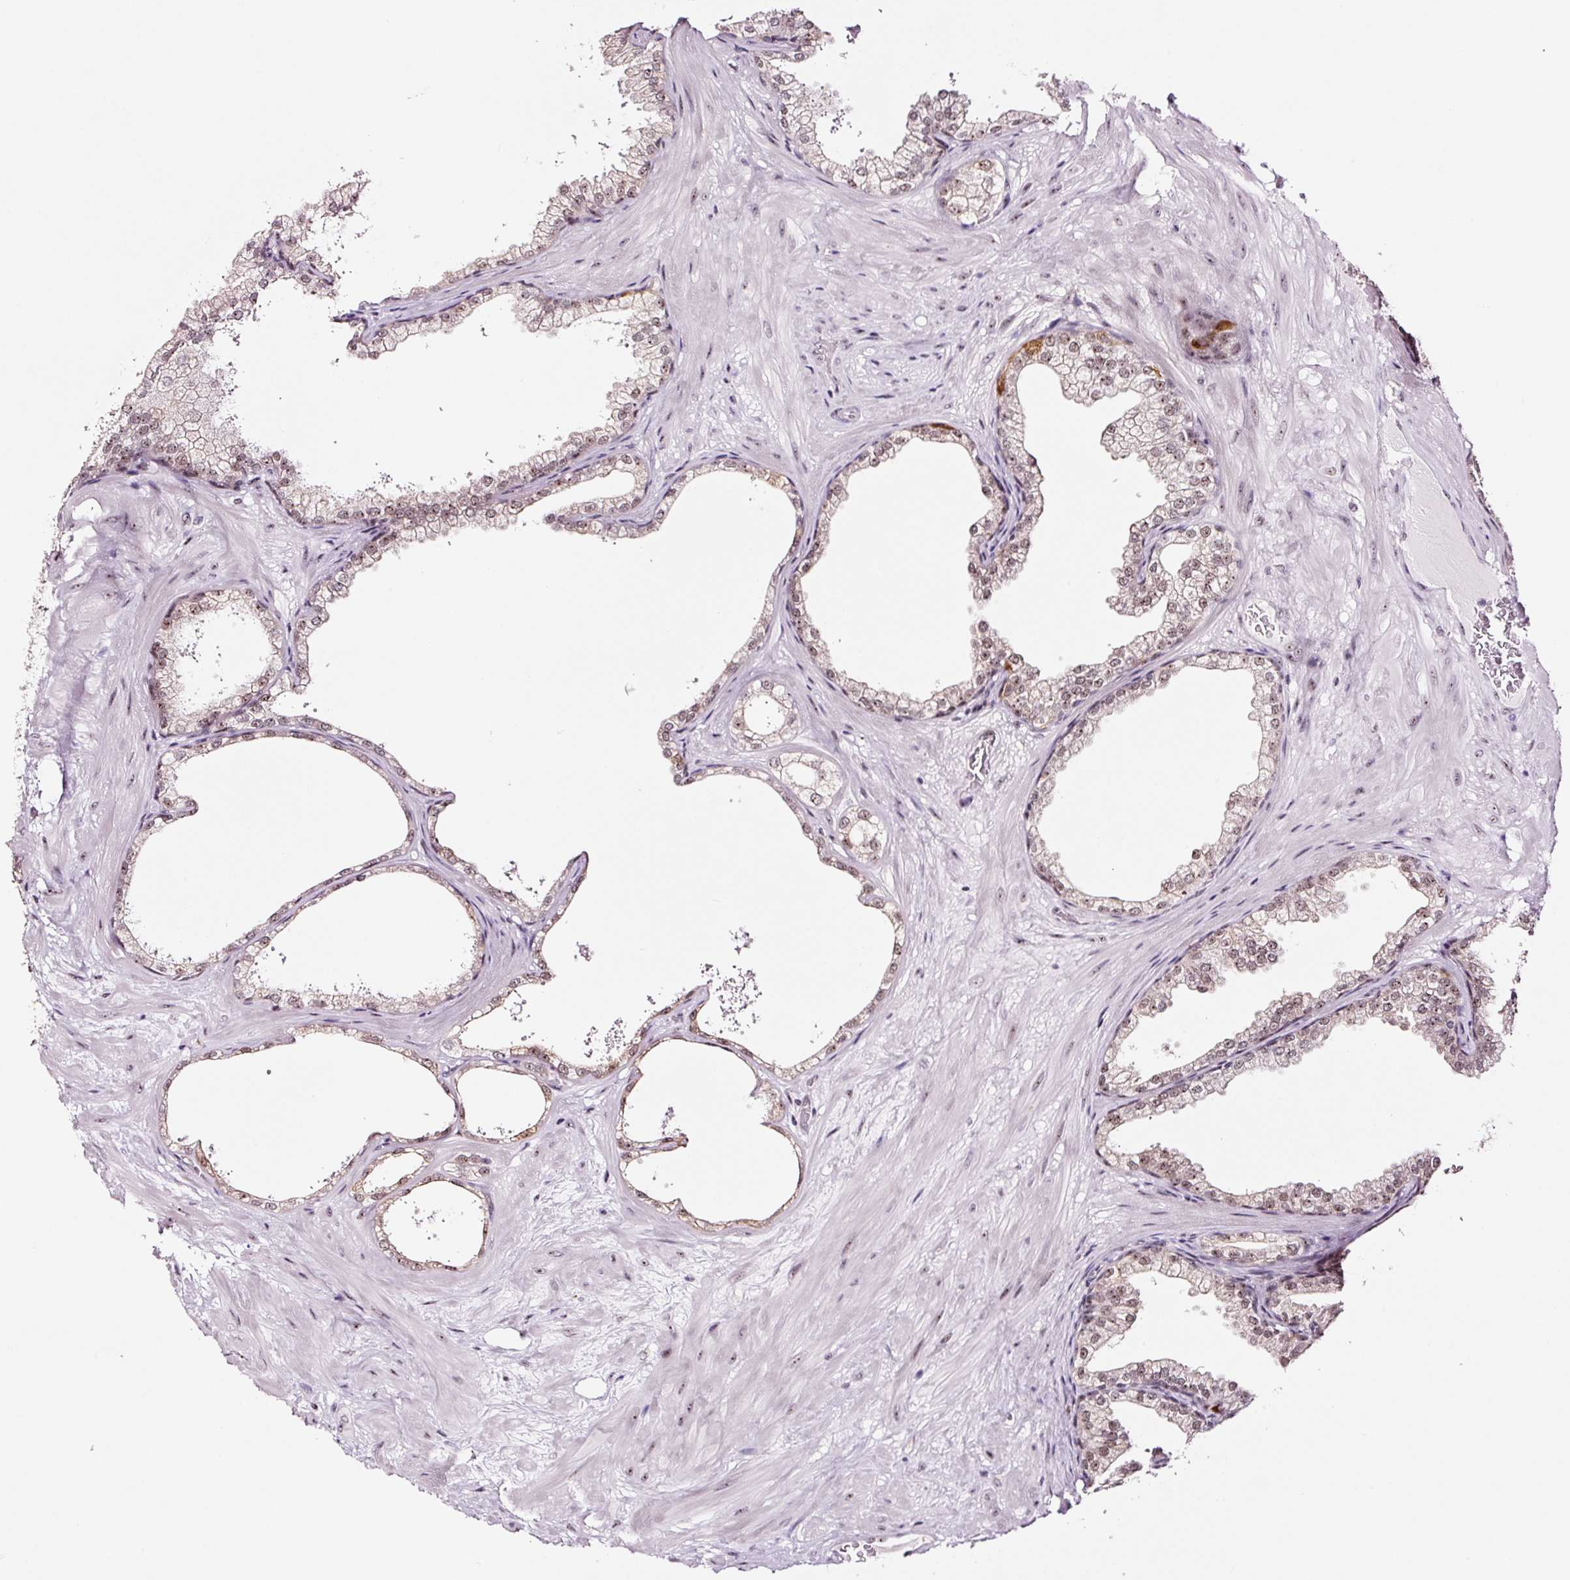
{"staining": {"intensity": "moderate", "quantity": "25%-75%", "location": "nuclear"}, "tissue": "prostate", "cell_type": "Glandular cells", "image_type": "normal", "snomed": [{"axis": "morphology", "description": "Normal tissue, NOS"}, {"axis": "topography", "description": "Prostate"}], "caption": "Approximately 25%-75% of glandular cells in unremarkable prostate exhibit moderate nuclear protein staining as visualized by brown immunohistochemical staining.", "gene": "GNL3", "patient": {"sex": "male", "age": 37}}